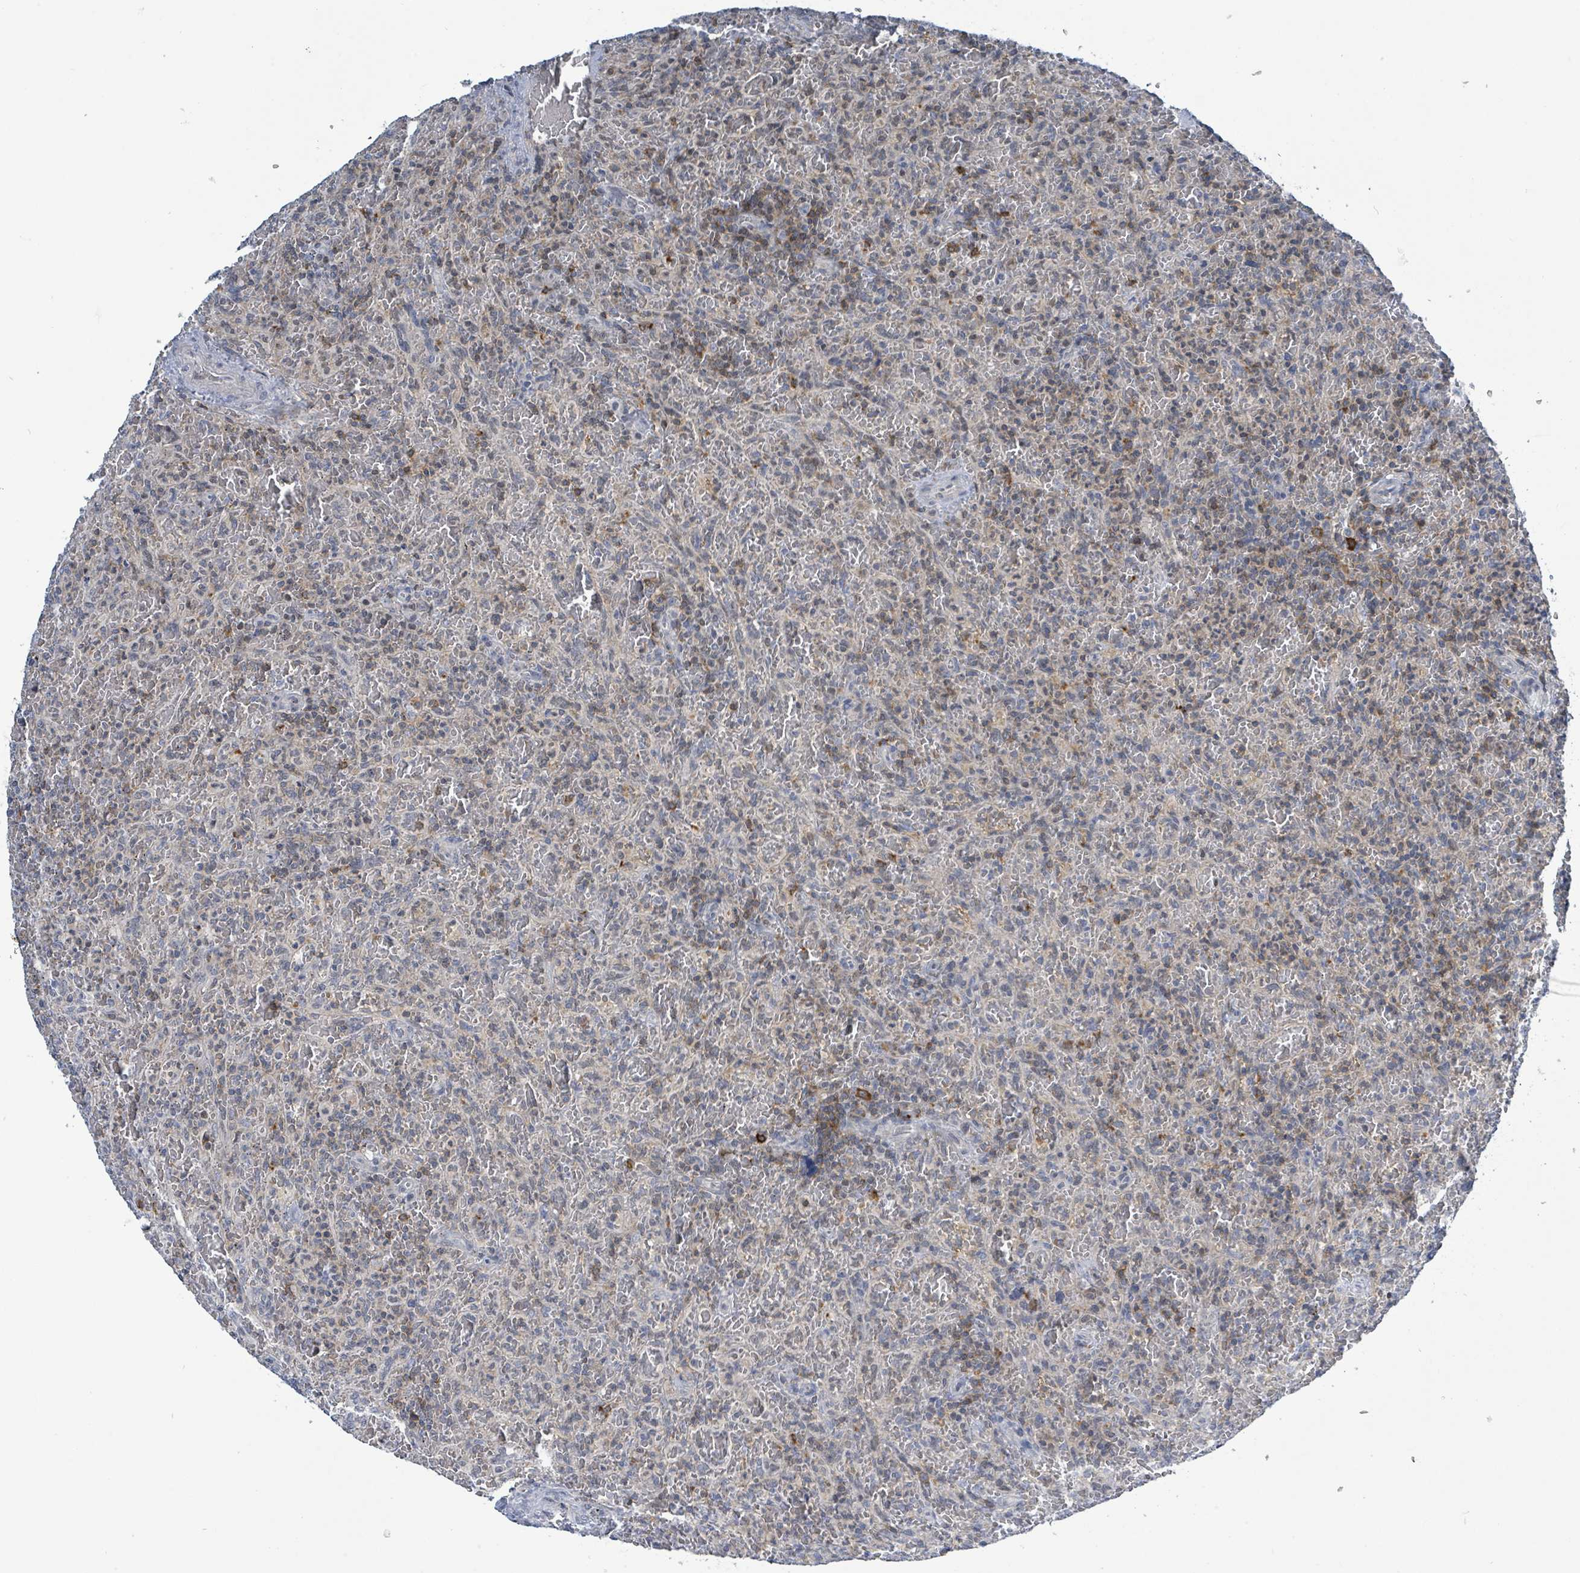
{"staining": {"intensity": "negative", "quantity": "none", "location": "none"}, "tissue": "lymphoma", "cell_type": "Tumor cells", "image_type": "cancer", "snomed": [{"axis": "morphology", "description": "Malignant lymphoma, non-Hodgkin's type, Low grade"}, {"axis": "topography", "description": "Spleen"}], "caption": "Malignant lymphoma, non-Hodgkin's type (low-grade) was stained to show a protein in brown. There is no significant expression in tumor cells.", "gene": "DGKZ", "patient": {"sex": "female", "age": 64}}